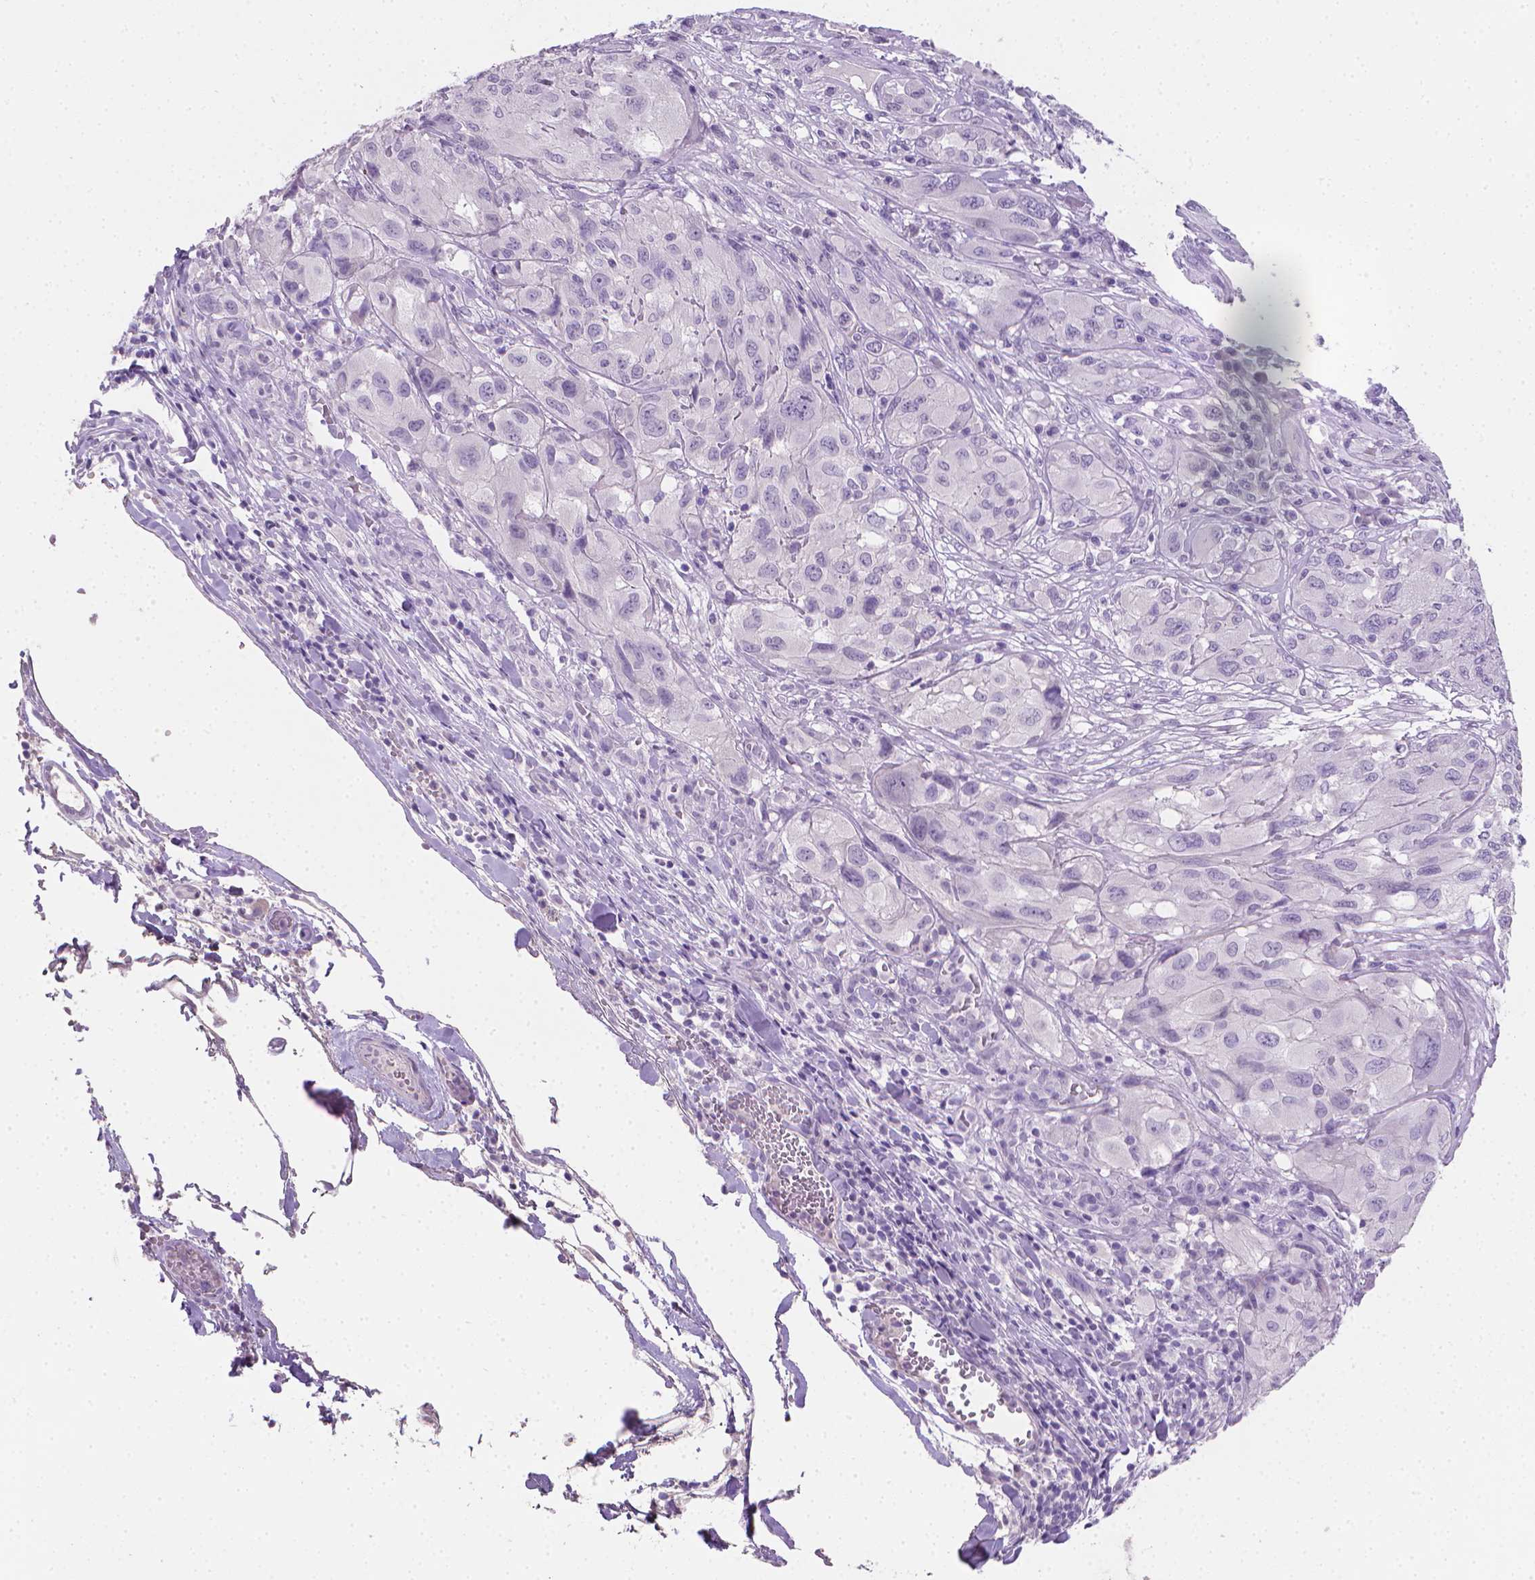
{"staining": {"intensity": "negative", "quantity": "none", "location": "none"}, "tissue": "melanoma", "cell_type": "Tumor cells", "image_type": "cancer", "snomed": [{"axis": "morphology", "description": "Malignant melanoma, NOS"}, {"axis": "topography", "description": "Skin"}], "caption": "This histopathology image is of malignant melanoma stained with IHC to label a protein in brown with the nuclei are counter-stained blue. There is no positivity in tumor cells.", "gene": "TNNI2", "patient": {"sex": "female", "age": 91}}